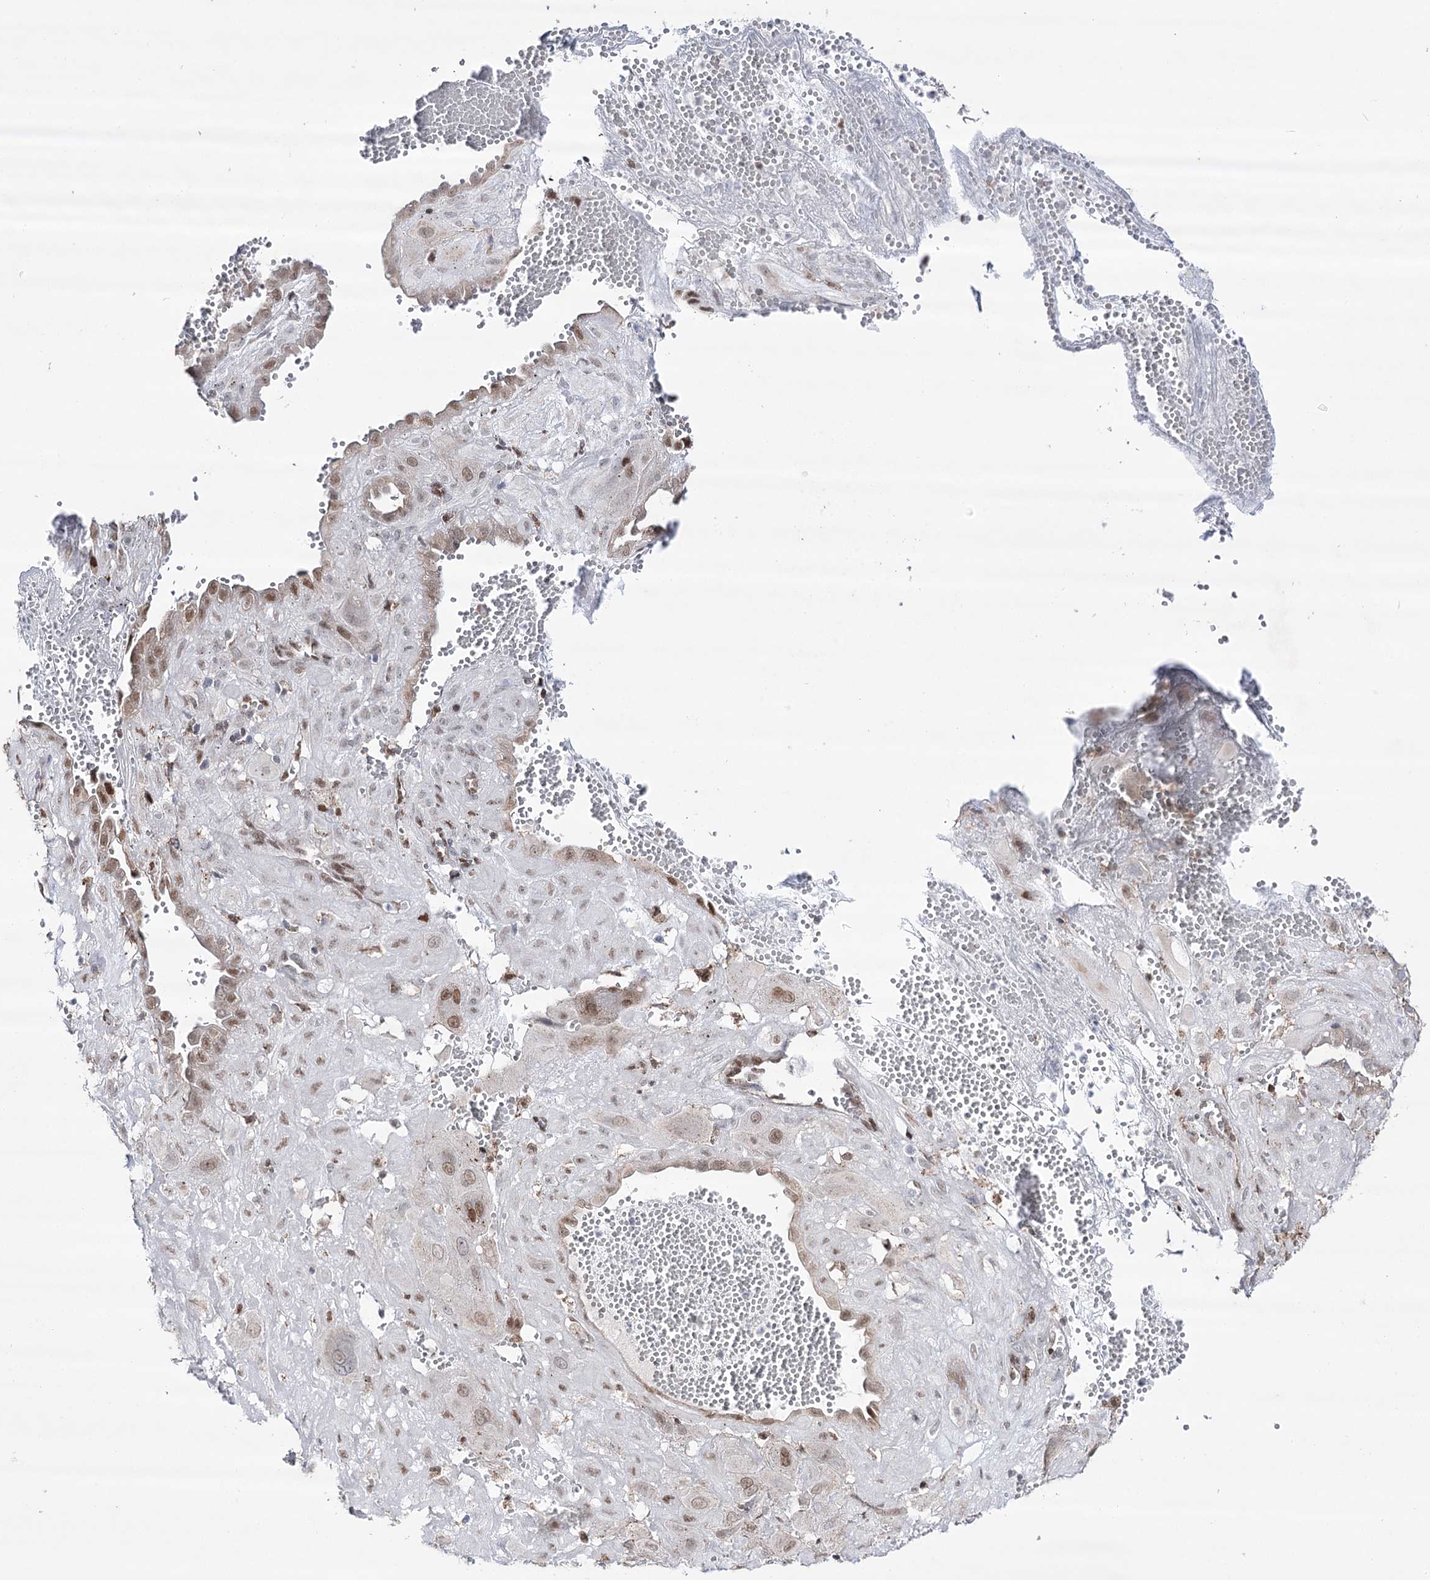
{"staining": {"intensity": "weak", "quantity": ">75%", "location": "nuclear"}, "tissue": "cervical cancer", "cell_type": "Tumor cells", "image_type": "cancer", "snomed": [{"axis": "morphology", "description": "Squamous cell carcinoma, NOS"}, {"axis": "topography", "description": "Cervix"}], "caption": "Immunohistochemical staining of cervical squamous cell carcinoma displays weak nuclear protein expression in approximately >75% of tumor cells. Using DAB (3,3'-diaminobenzidine) (brown) and hematoxylin (blue) stains, captured at high magnification using brightfield microscopy.", "gene": "VGLL4", "patient": {"sex": "female", "age": 34}}